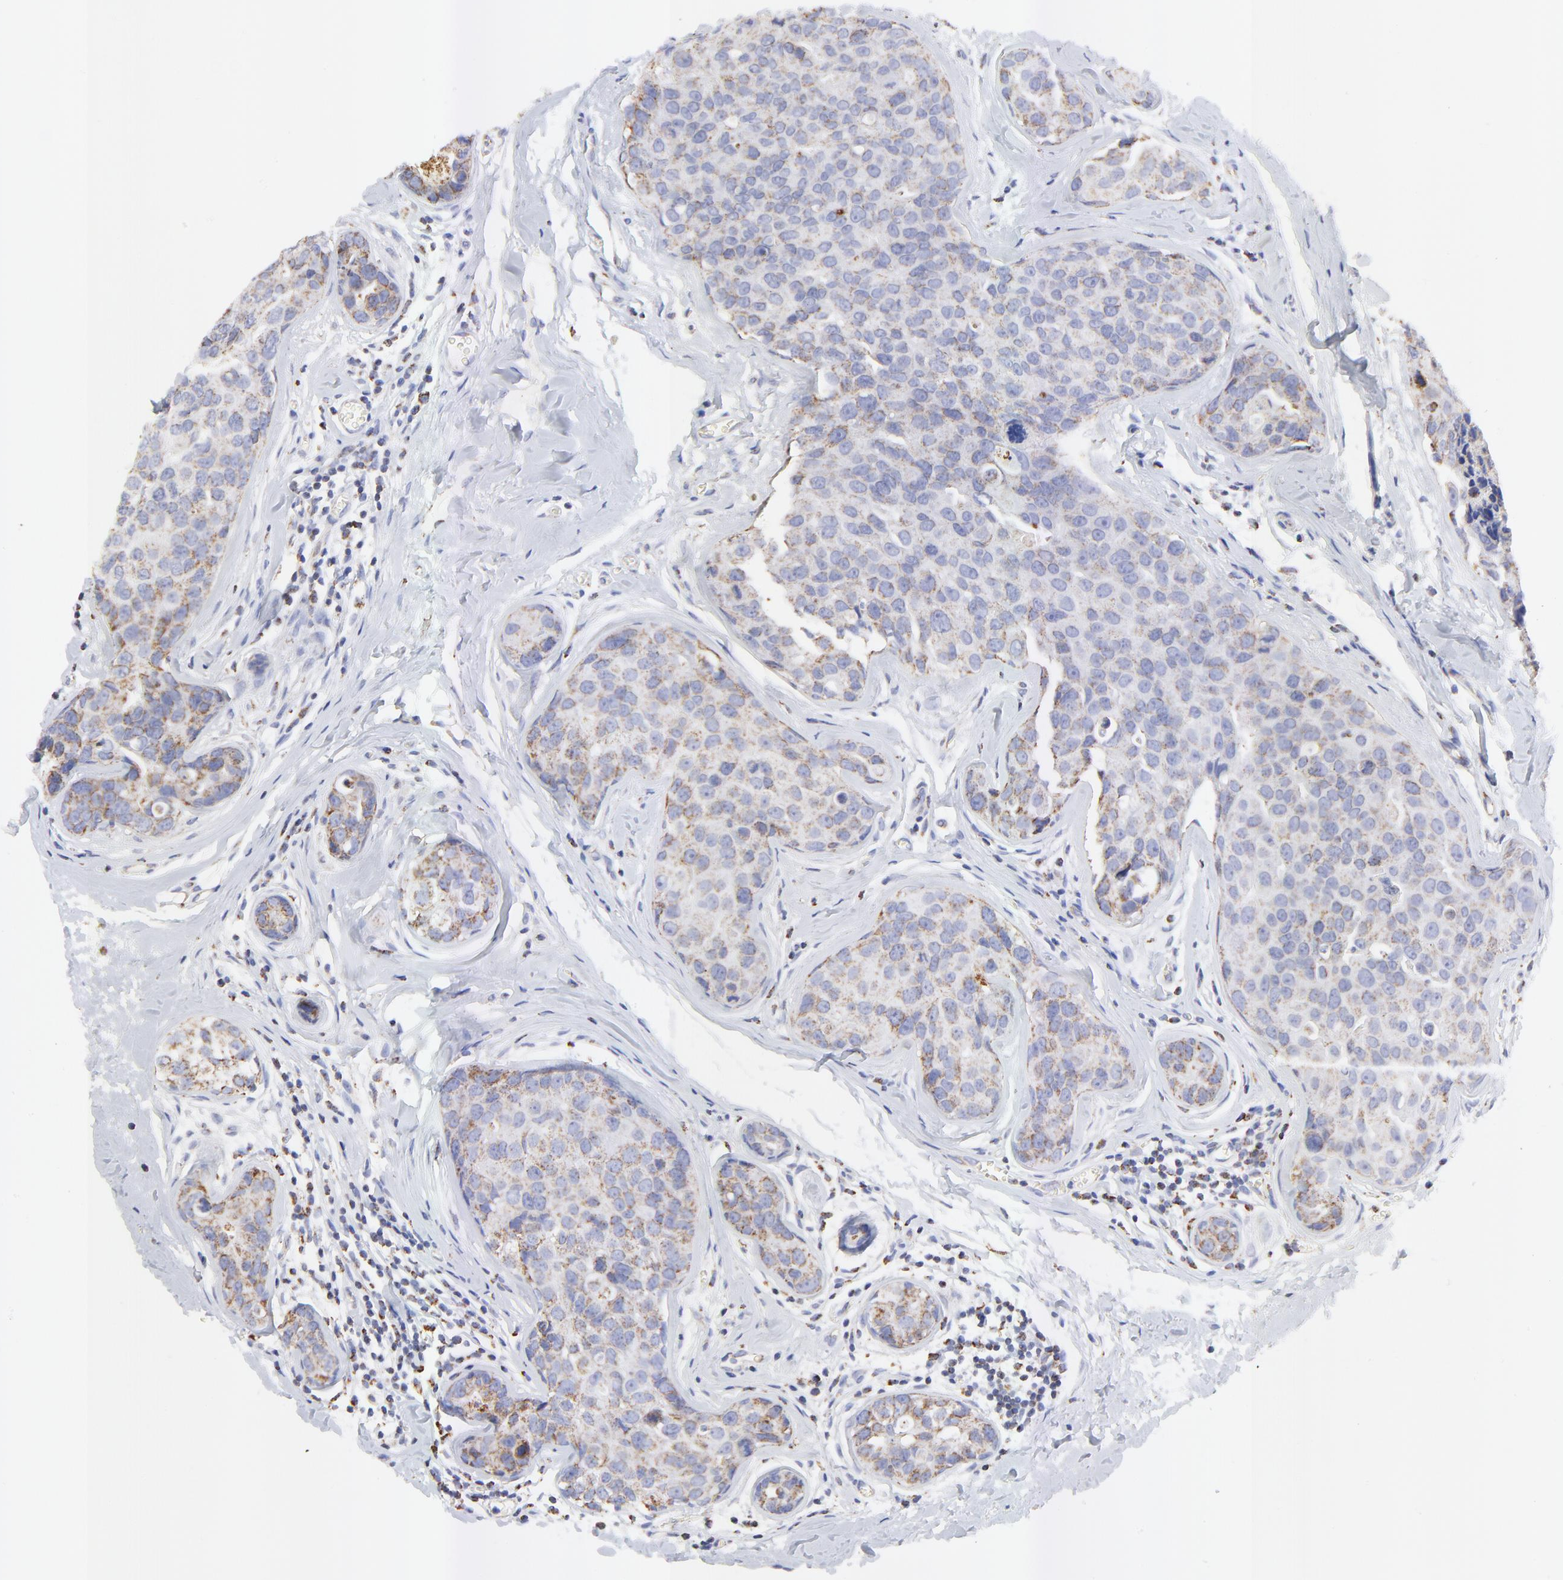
{"staining": {"intensity": "moderate", "quantity": ">75%", "location": "cytoplasmic/membranous"}, "tissue": "breast cancer", "cell_type": "Tumor cells", "image_type": "cancer", "snomed": [{"axis": "morphology", "description": "Duct carcinoma"}, {"axis": "topography", "description": "Breast"}], "caption": "Protein expression analysis of breast cancer (infiltrating ductal carcinoma) demonstrates moderate cytoplasmic/membranous positivity in about >75% of tumor cells.", "gene": "COX4I1", "patient": {"sex": "female", "age": 24}}